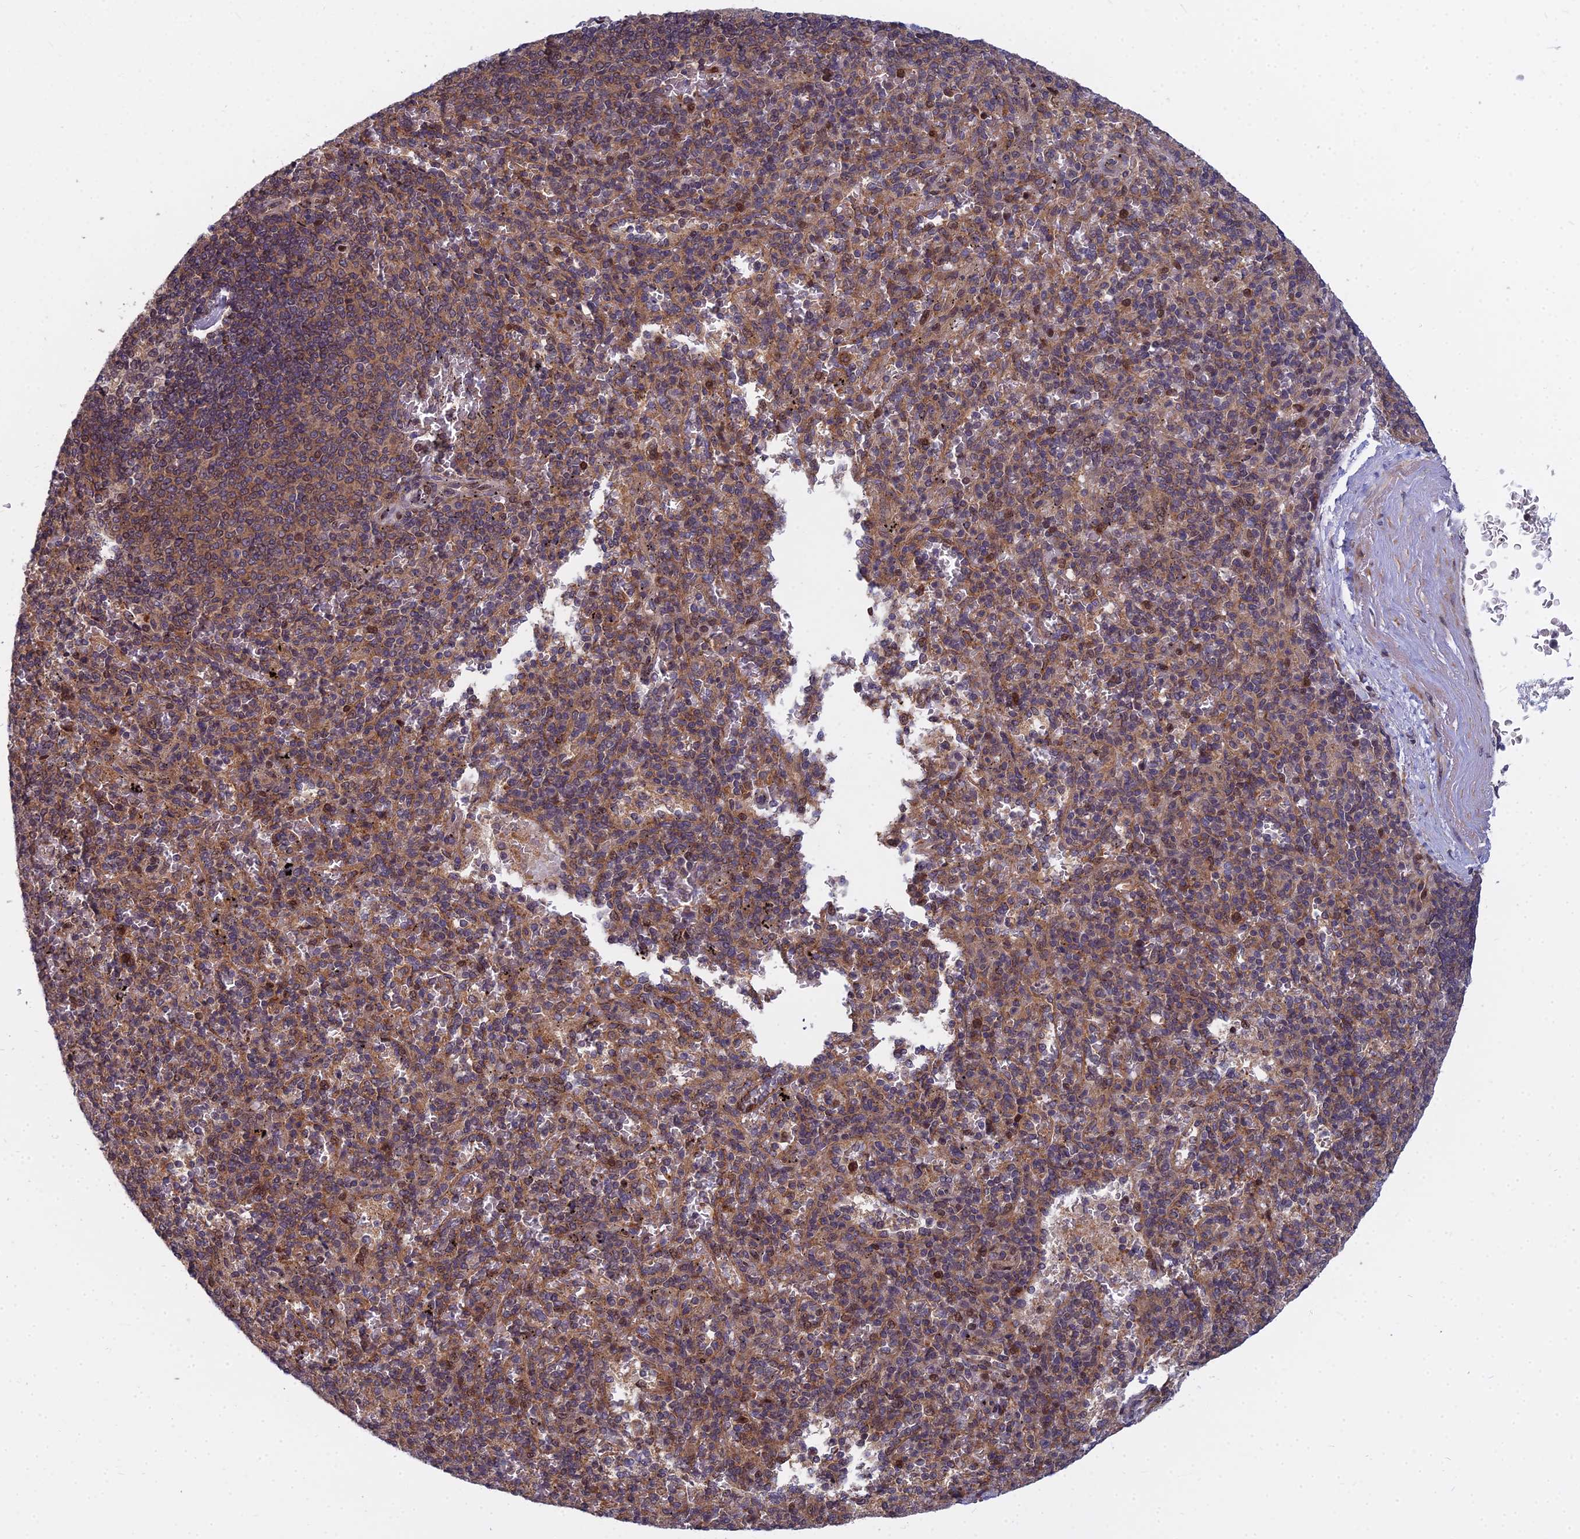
{"staining": {"intensity": "moderate", "quantity": "25%-75%", "location": "cytoplasmic/membranous,nuclear"}, "tissue": "spleen", "cell_type": "Cells in red pulp", "image_type": "normal", "snomed": [{"axis": "morphology", "description": "Normal tissue, NOS"}, {"axis": "topography", "description": "Spleen"}], "caption": "A histopathology image of human spleen stained for a protein displays moderate cytoplasmic/membranous,nuclear brown staining in cells in red pulp.", "gene": "COMMD2", "patient": {"sex": "male", "age": 82}}